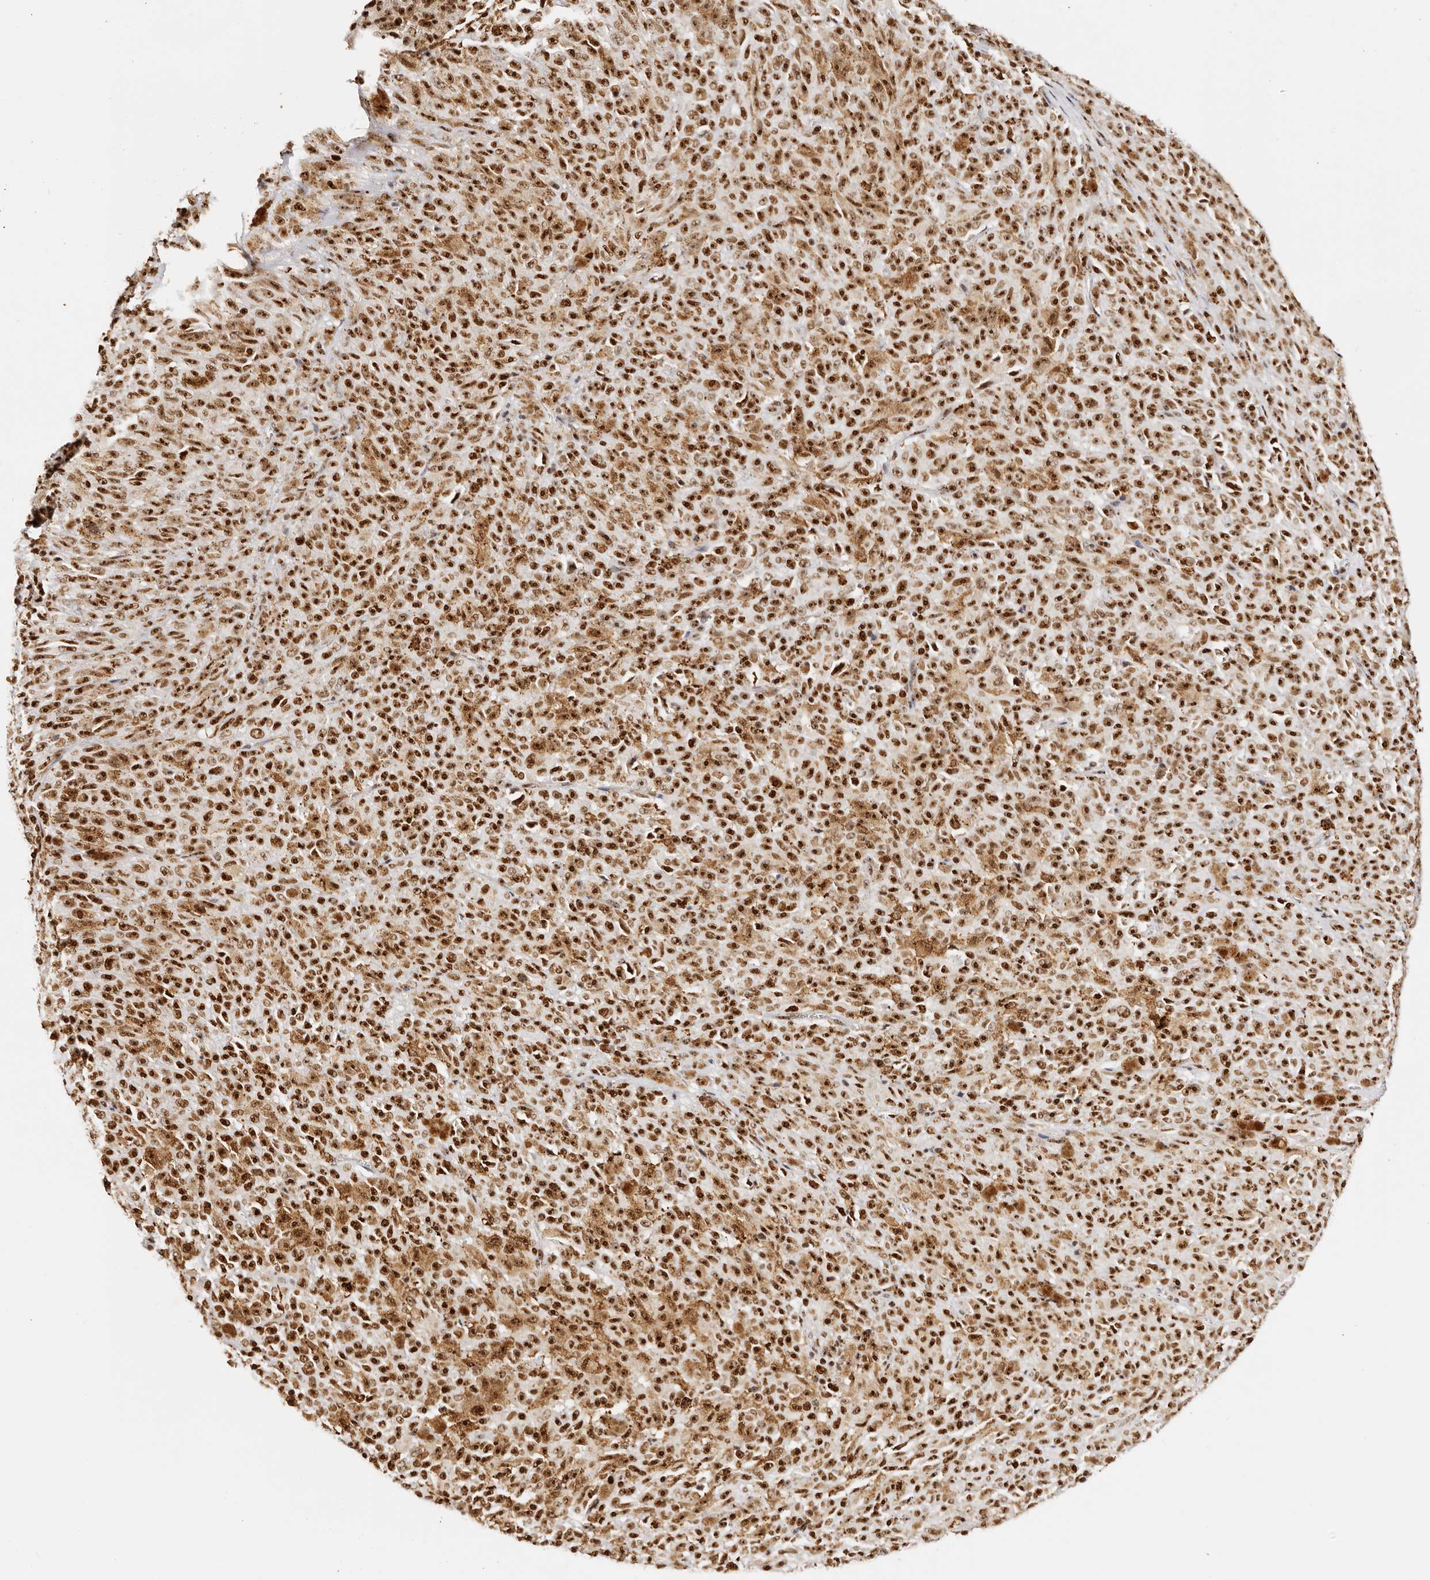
{"staining": {"intensity": "strong", "quantity": ">75%", "location": "nuclear"}, "tissue": "melanoma", "cell_type": "Tumor cells", "image_type": "cancer", "snomed": [{"axis": "morphology", "description": "Malignant melanoma, NOS"}, {"axis": "topography", "description": "Skin"}], "caption": "This histopathology image demonstrates melanoma stained with immunohistochemistry (IHC) to label a protein in brown. The nuclear of tumor cells show strong positivity for the protein. Nuclei are counter-stained blue.", "gene": "IQGAP3", "patient": {"sex": "female", "age": 82}}